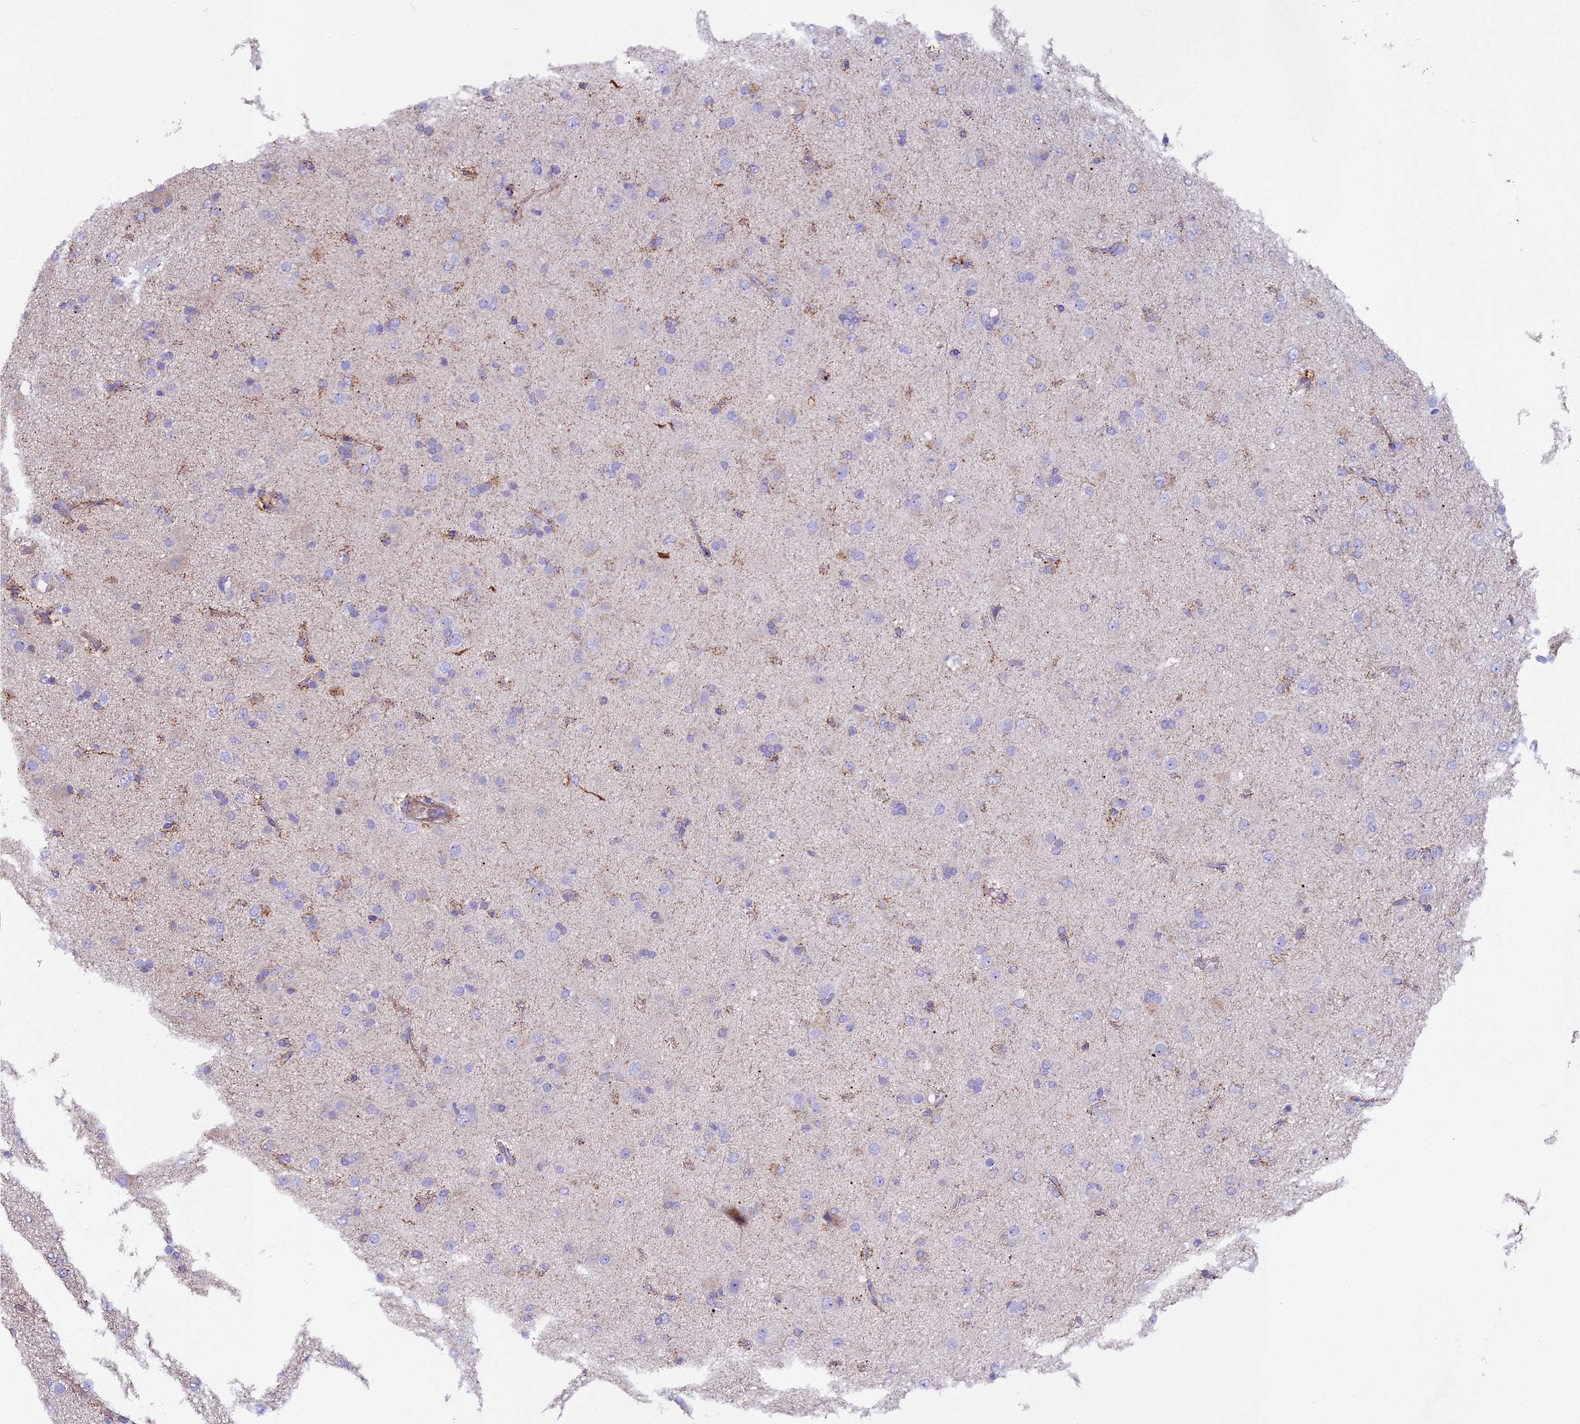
{"staining": {"intensity": "negative", "quantity": "none", "location": "none"}, "tissue": "glioma", "cell_type": "Tumor cells", "image_type": "cancer", "snomed": [{"axis": "morphology", "description": "Glioma, malignant, Low grade"}, {"axis": "topography", "description": "Brain"}], "caption": "Malignant glioma (low-grade) stained for a protein using immunohistochemistry exhibits no positivity tumor cells.", "gene": "PIGU", "patient": {"sex": "male", "age": 65}}